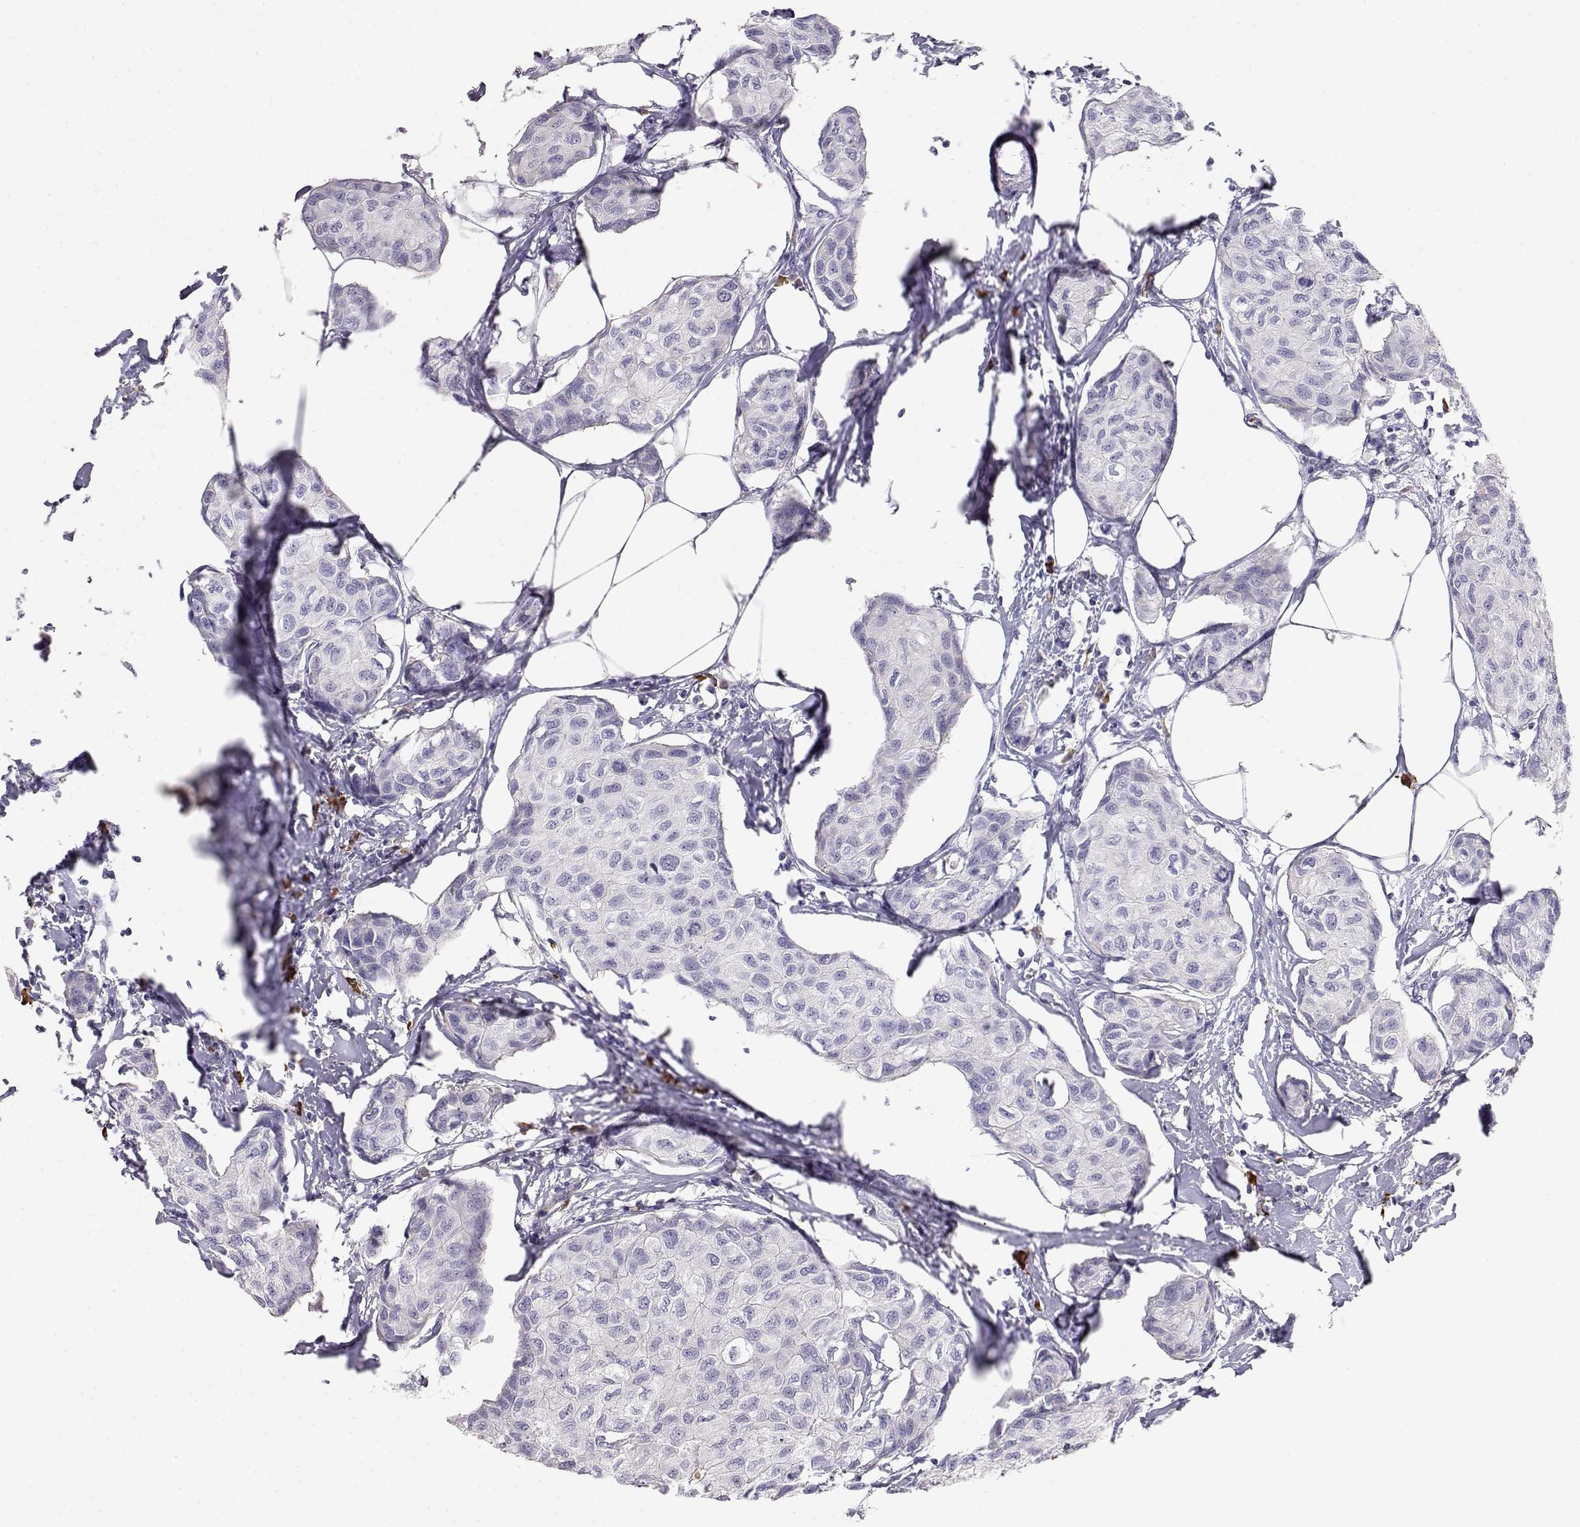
{"staining": {"intensity": "negative", "quantity": "none", "location": "none"}, "tissue": "breast cancer", "cell_type": "Tumor cells", "image_type": "cancer", "snomed": [{"axis": "morphology", "description": "Duct carcinoma"}, {"axis": "topography", "description": "Breast"}], "caption": "The immunohistochemistry (IHC) micrograph has no significant positivity in tumor cells of breast cancer tissue. (DAB (3,3'-diaminobenzidine) immunohistochemistry (IHC) with hematoxylin counter stain).", "gene": "CDHR1", "patient": {"sex": "female", "age": 80}}